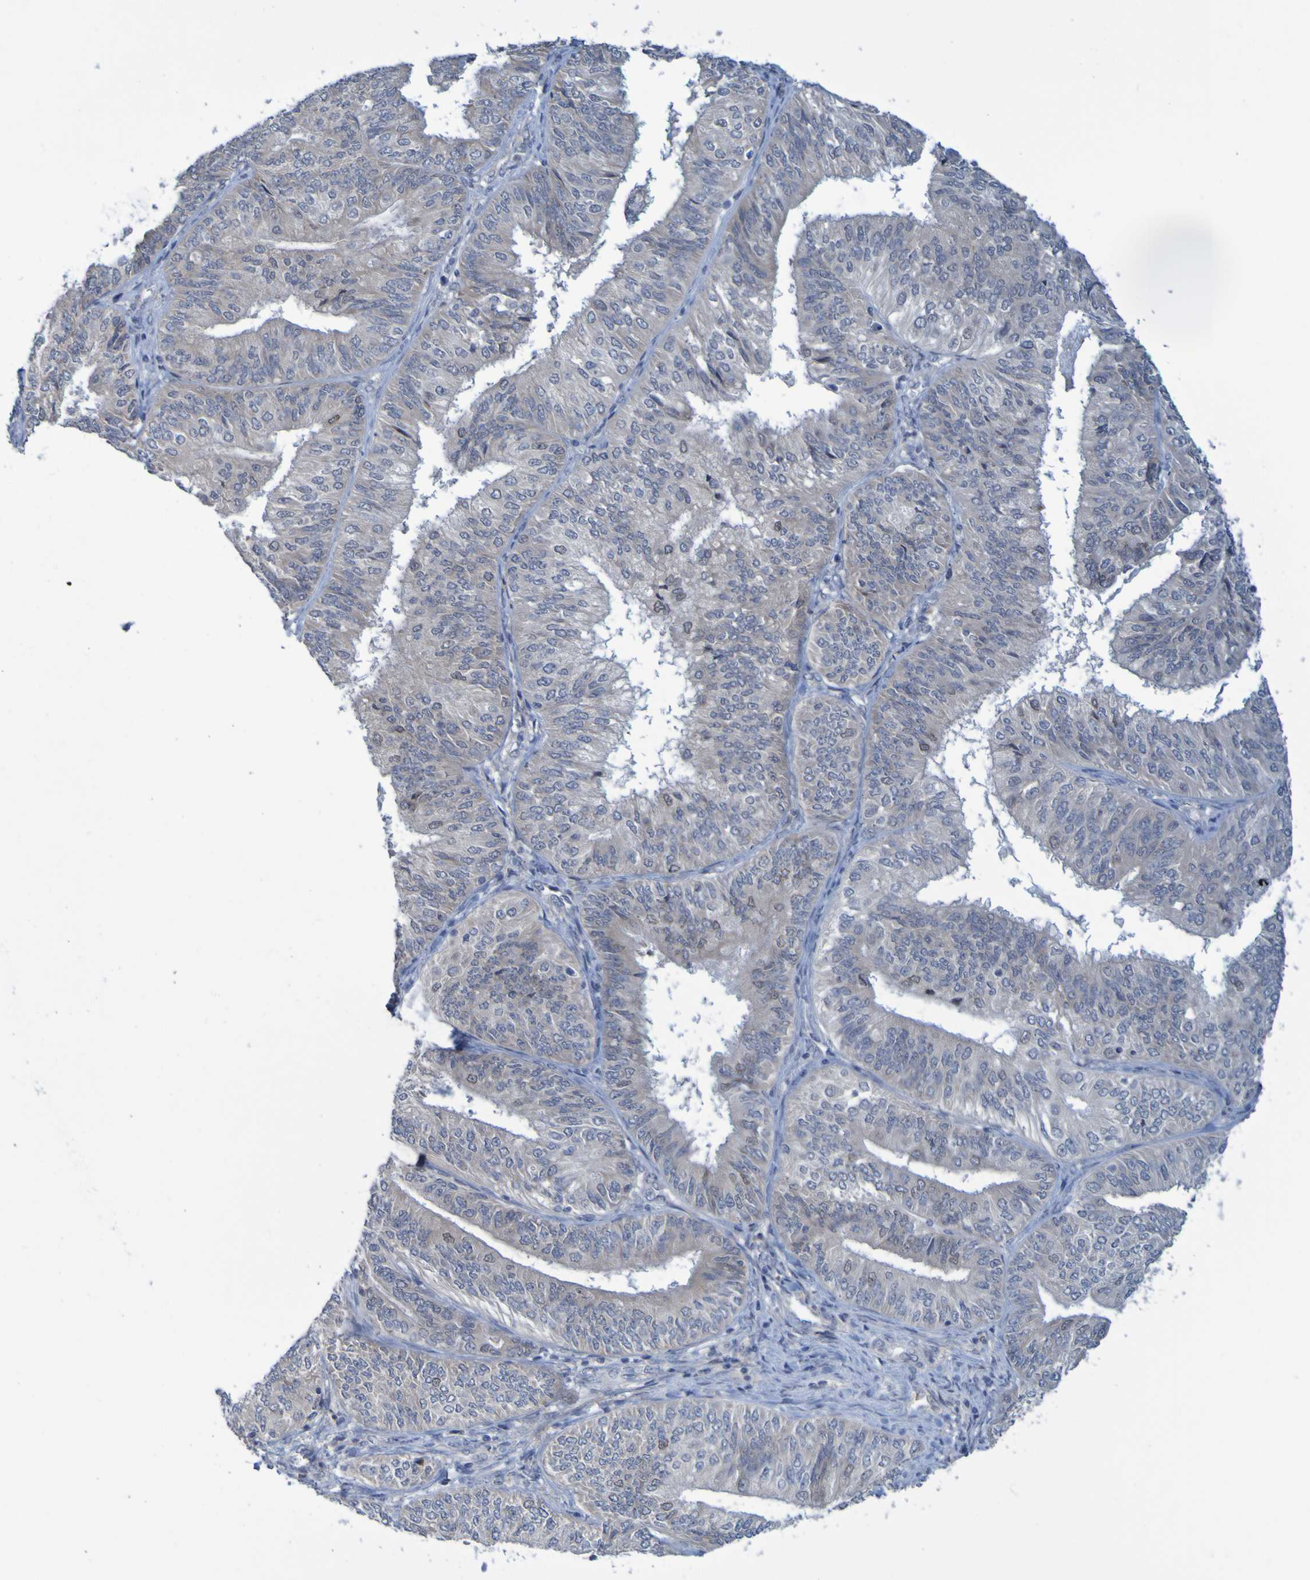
{"staining": {"intensity": "negative", "quantity": "none", "location": "none"}, "tissue": "endometrial cancer", "cell_type": "Tumor cells", "image_type": "cancer", "snomed": [{"axis": "morphology", "description": "Adenocarcinoma, NOS"}, {"axis": "topography", "description": "Endometrium"}], "caption": "This is an immunohistochemistry (IHC) micrograph of endometrial cancer (adenocarcinoma). There is no expression in tumor cells.", "gene": "LILRB5", "patient": {"sex": "female", "age": 58}}